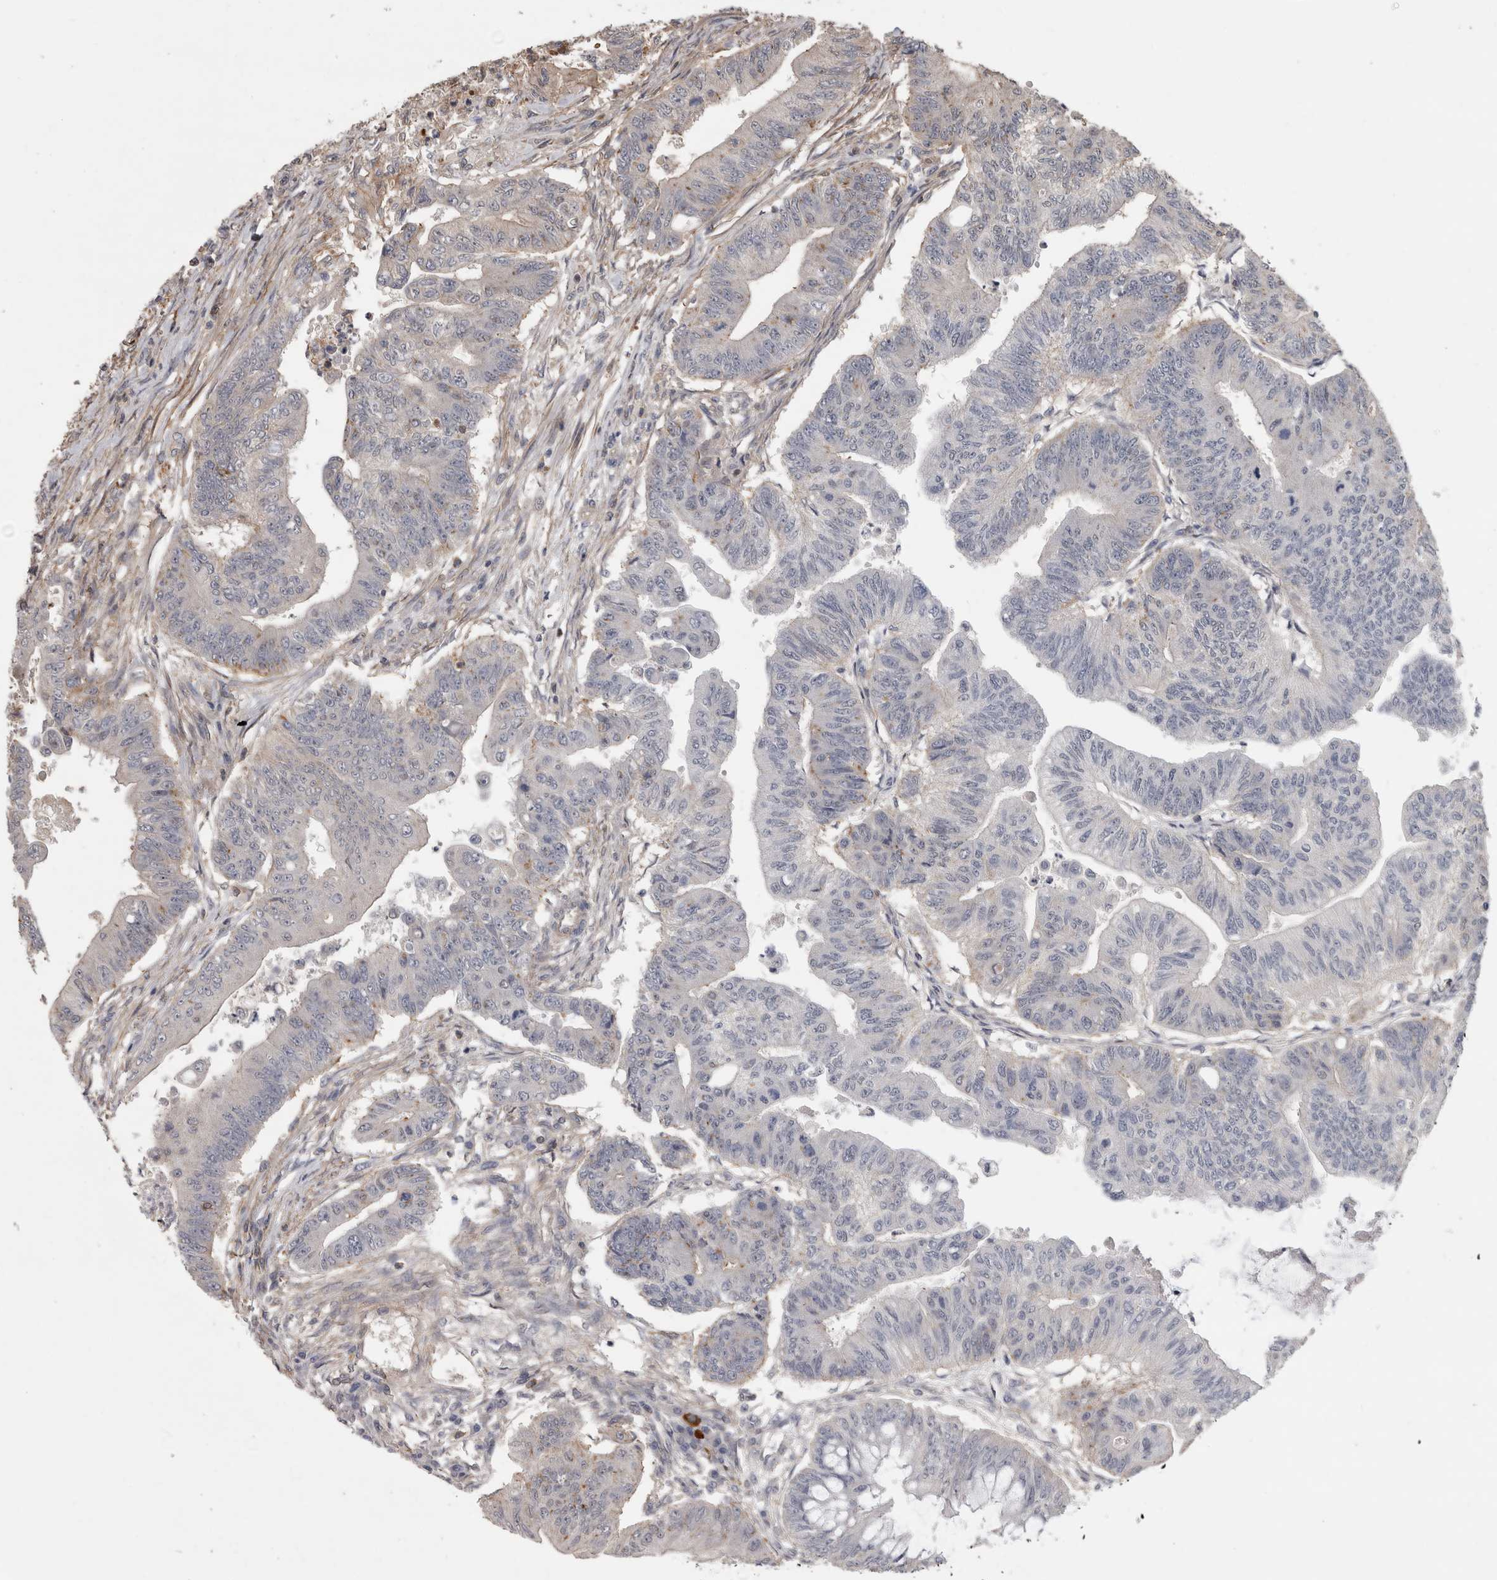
{"staining": {"intensity": "negative", "quantity": "none", "location": "none"}, "tissue": "colorectal cancer", "cell_type": "Tumor cells", "image_type": "cancer", "snomed": [{"axis": "morphology", "description": "Adenoma, NOS"}, {"axis": "morphology", "description": "Adenocarcinoma, NOS"}, {"axis": "topography", "description": "Colon"}], "caption": "A high-resolution photomicrograph shows immunohistochemistry staining of adenocarcinoma (colorectal), which reveals no significant expression in tumor cells. The staining was performed using DAB to visualize the protein expression in brown, while the nuclei were stained in blue with hematoxylin (Magnification: 20x).", "gene": "SPATA48", "patient": {"sex": "male", "age": 79}}